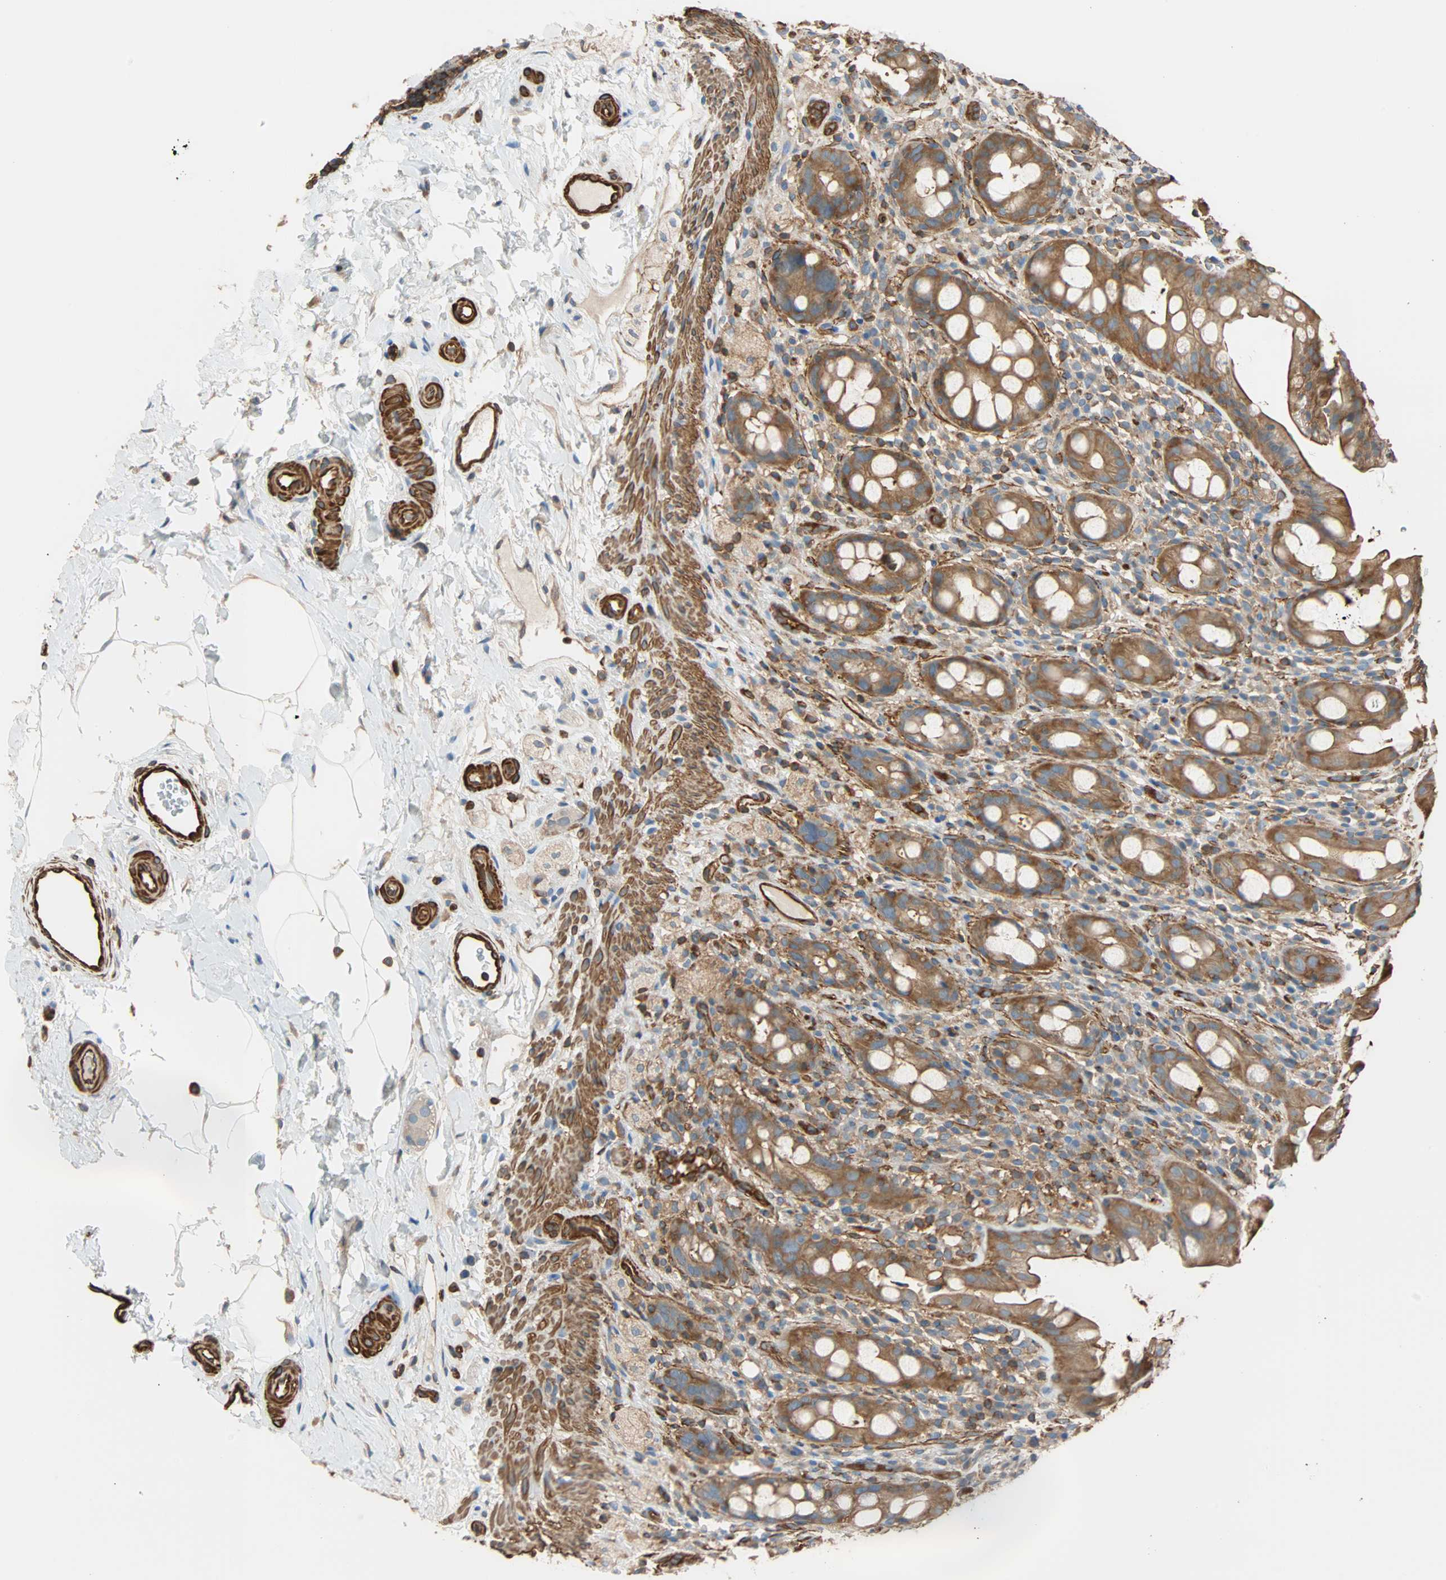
{"staining": {"intensity": "moderate", "quantity": ">75%", "location": "cytoplasmic/membranous"}, "tissue": "rectum", "cell_type": "Glandular cells", "image_type": "normal", "snomed": [{"axis": "morphology", "description": "Normal tissue, NOS"}, {"axis": "topography", "description": "Rectum"}], "caption": "This histopathology image demonstrates immunohistochemistry (IHC) staining of normal human rectum, with medium moderate cytoplasmic/membranous expression in approximately >75% of glandular cells.", "gene": "GALNT10", "patient": {"sex": "male", "age": 44}}